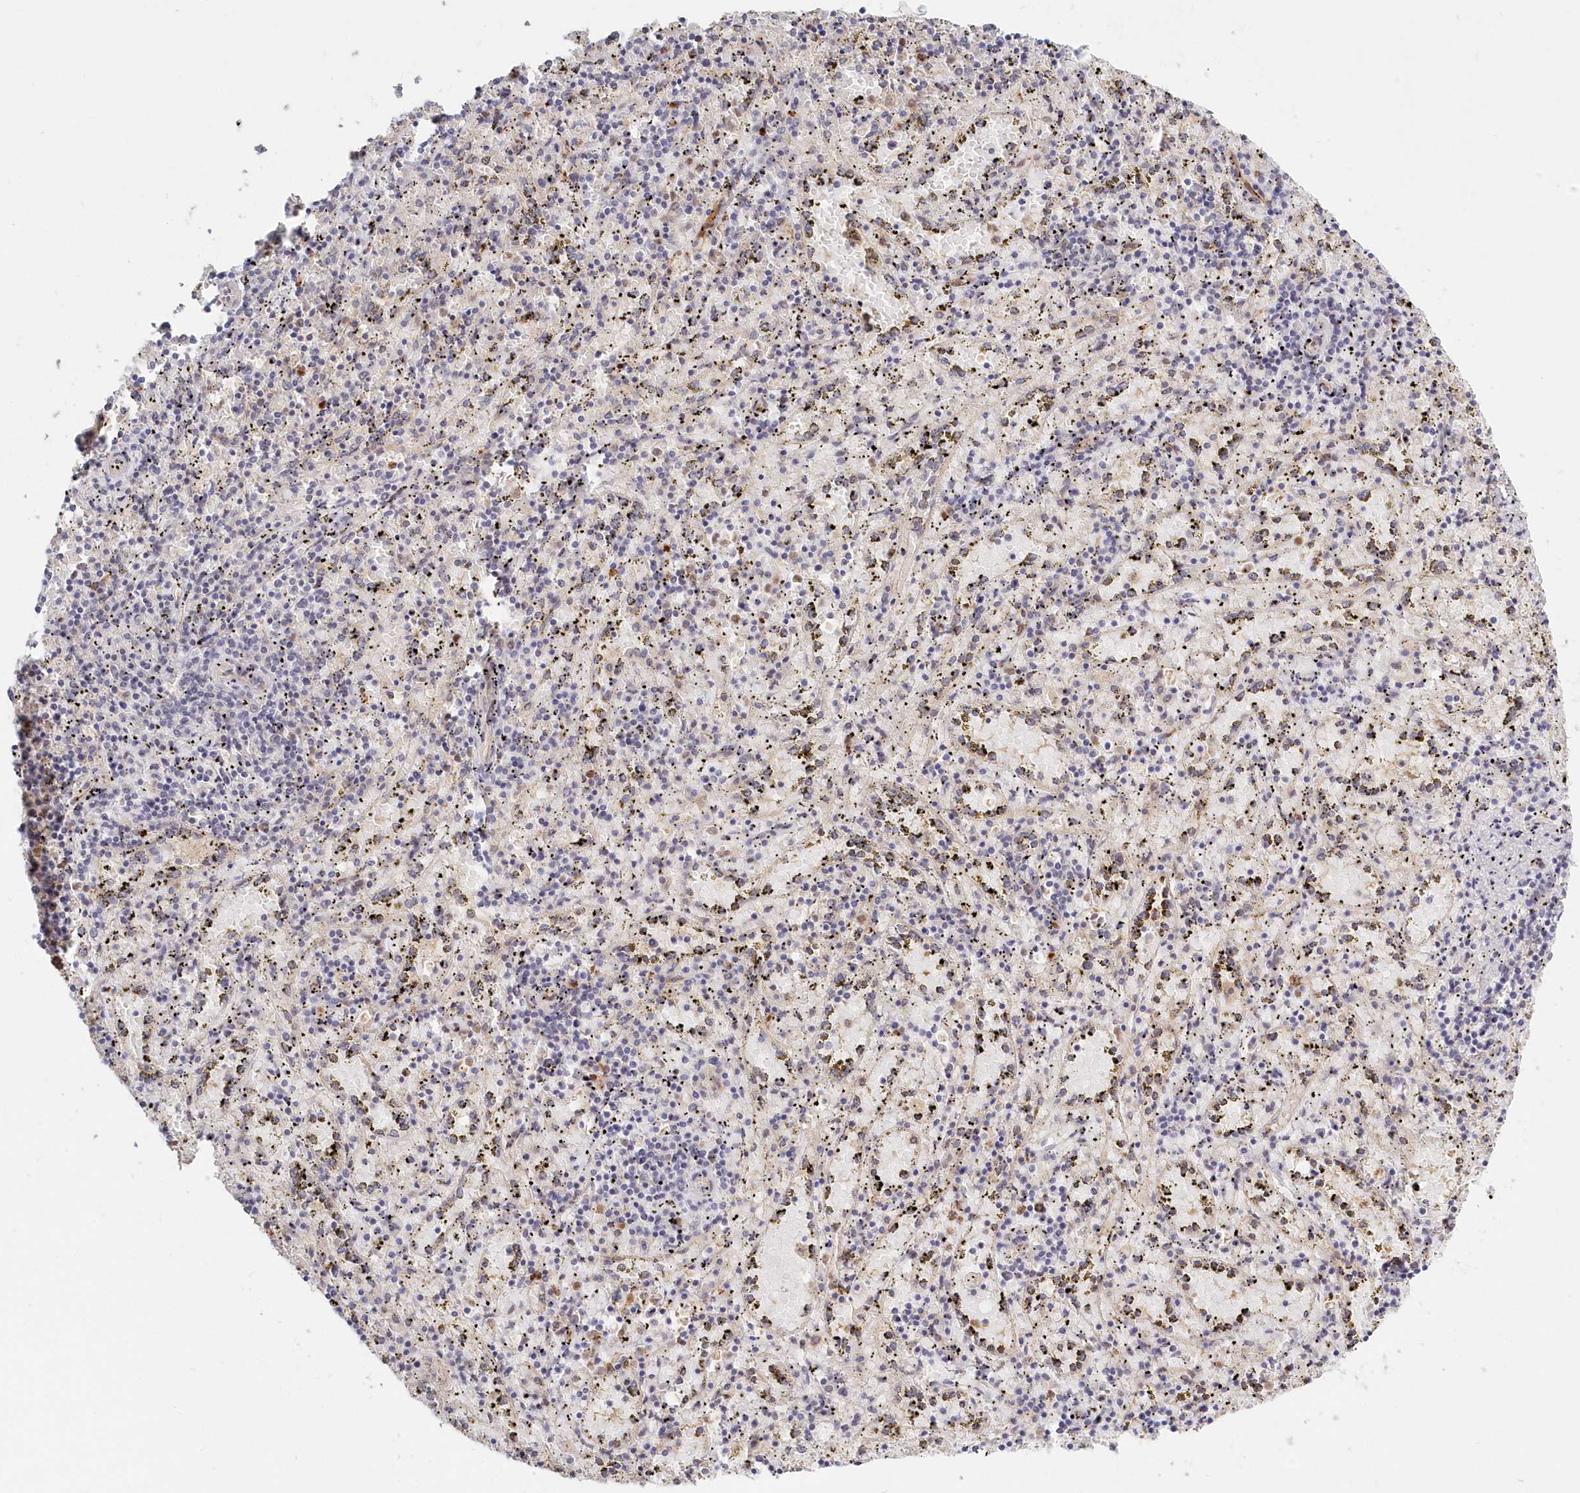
{"staining": {"intensity": "negative", "quantity": "none", "location": "none"}, "tissue": "spleen", "cell_type": "Cells in red pulp", "image_type": "normal", "snomed": [{"axis": "morphology", "description": "Normal tissue, NOS"}, {"axis": "topography", "description": "Spleen"}], "caption": "This is an immunohistochemistry micrograph of benign human spleen. There is no expression in cells in red pulp.", "gene": "KATNA1", "patient": {"sex": "male", "age": 11}}